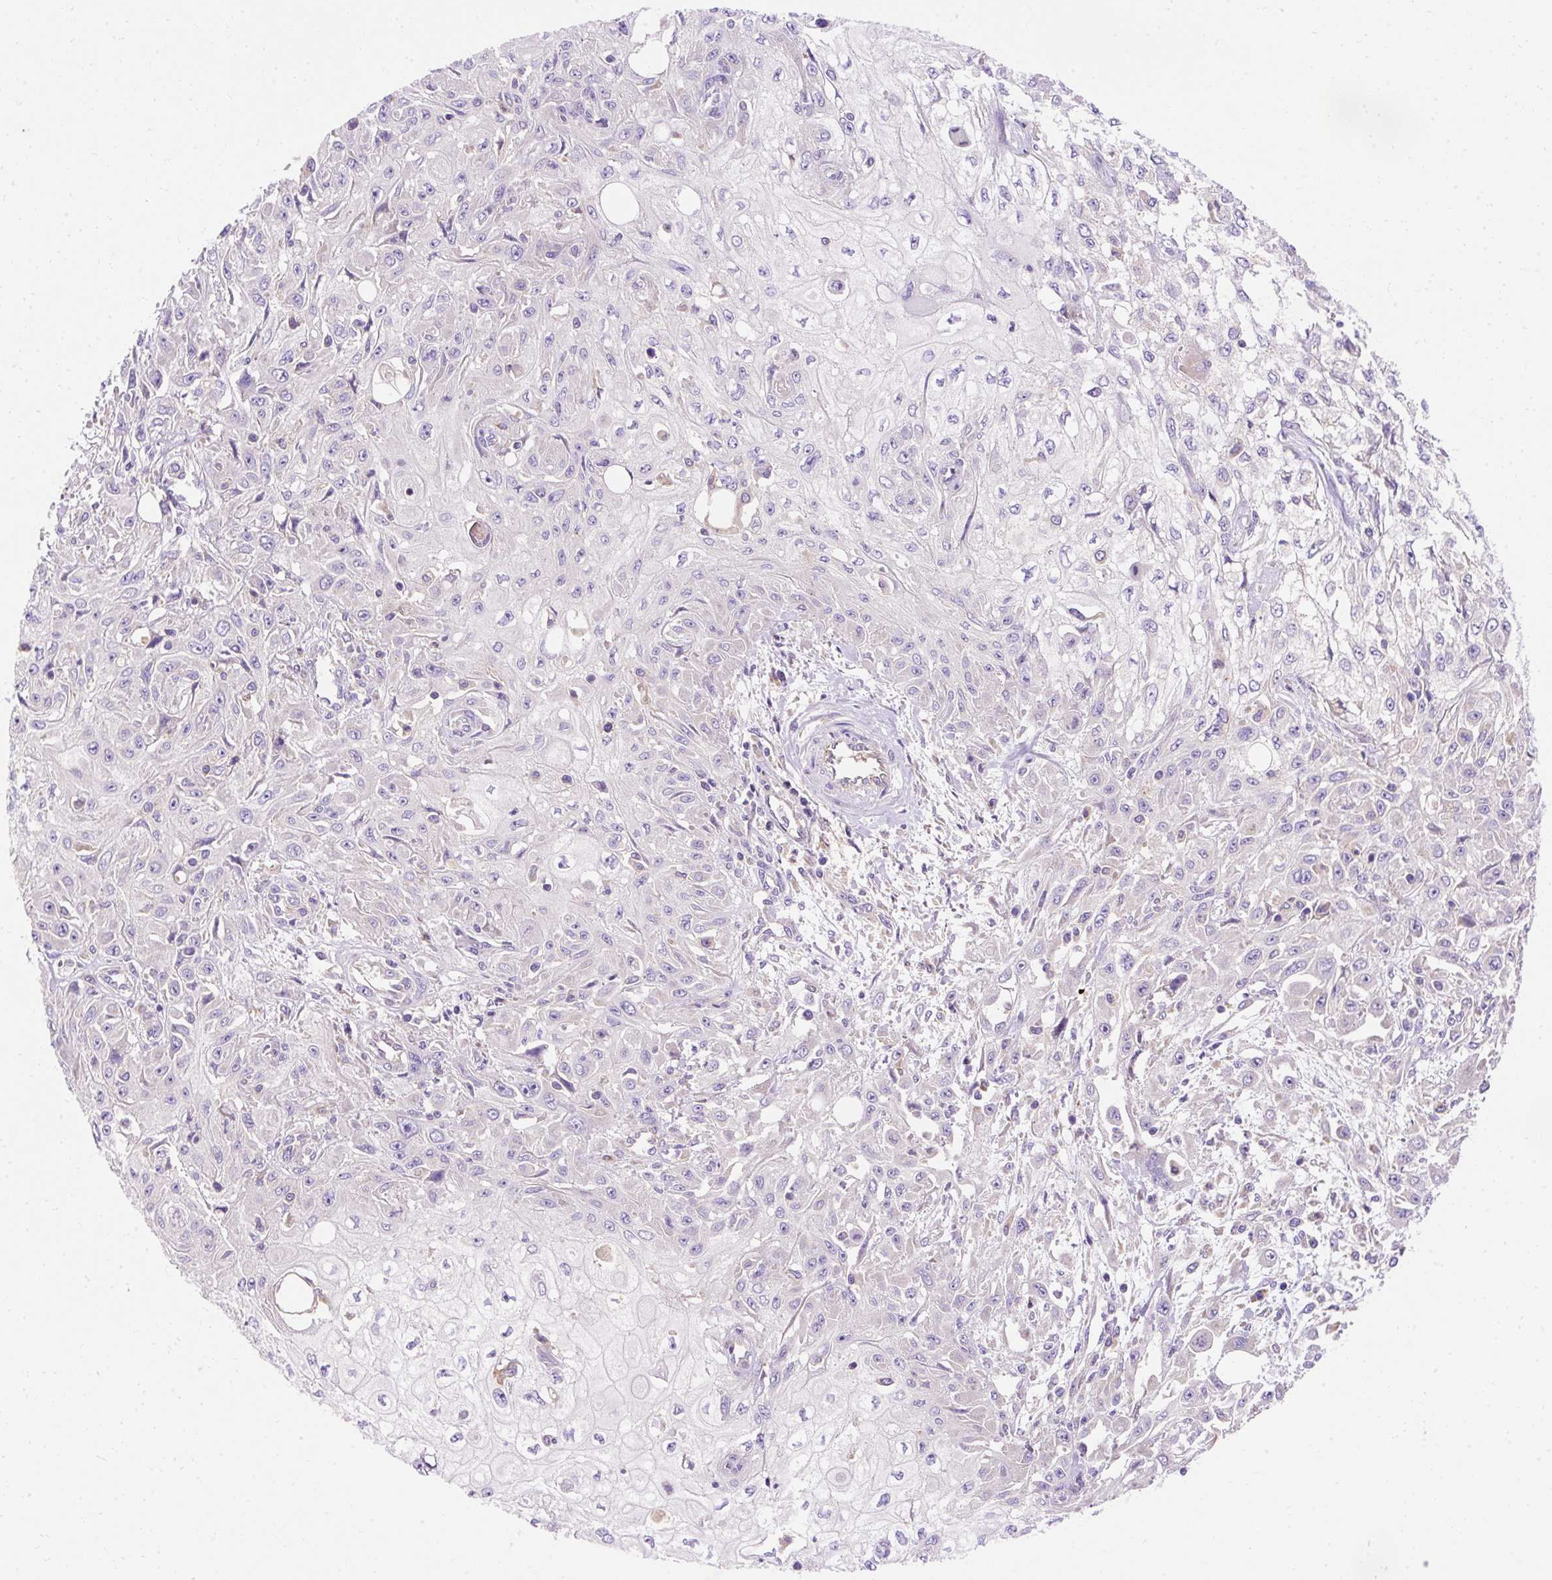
{"staining": {"intensity": "negative", "quantity": "none", "location": "none"}, "tissue": "skin cancer", "cell_type": "Tumor cells", "image_type": "cancer", "snomed": [{"axis": "morphology", "description": "Squamous cell carcinoma, NOS"}, {"axis": "morphology", "description": "Squamous cell carcinoma, metastatic, NOS"}, {"axis": "topography", "description": "Skin"}, {"axis": "topography", "description": "Lymph node"}], "caption": "A high-resolution histopathology image shows immunohistochemistry (IHC) staining of skin cancer, which shows no significant positivity in tumor cells.", "gene": "OR4K15", "patient": {"sex": "male", "age": 75}}